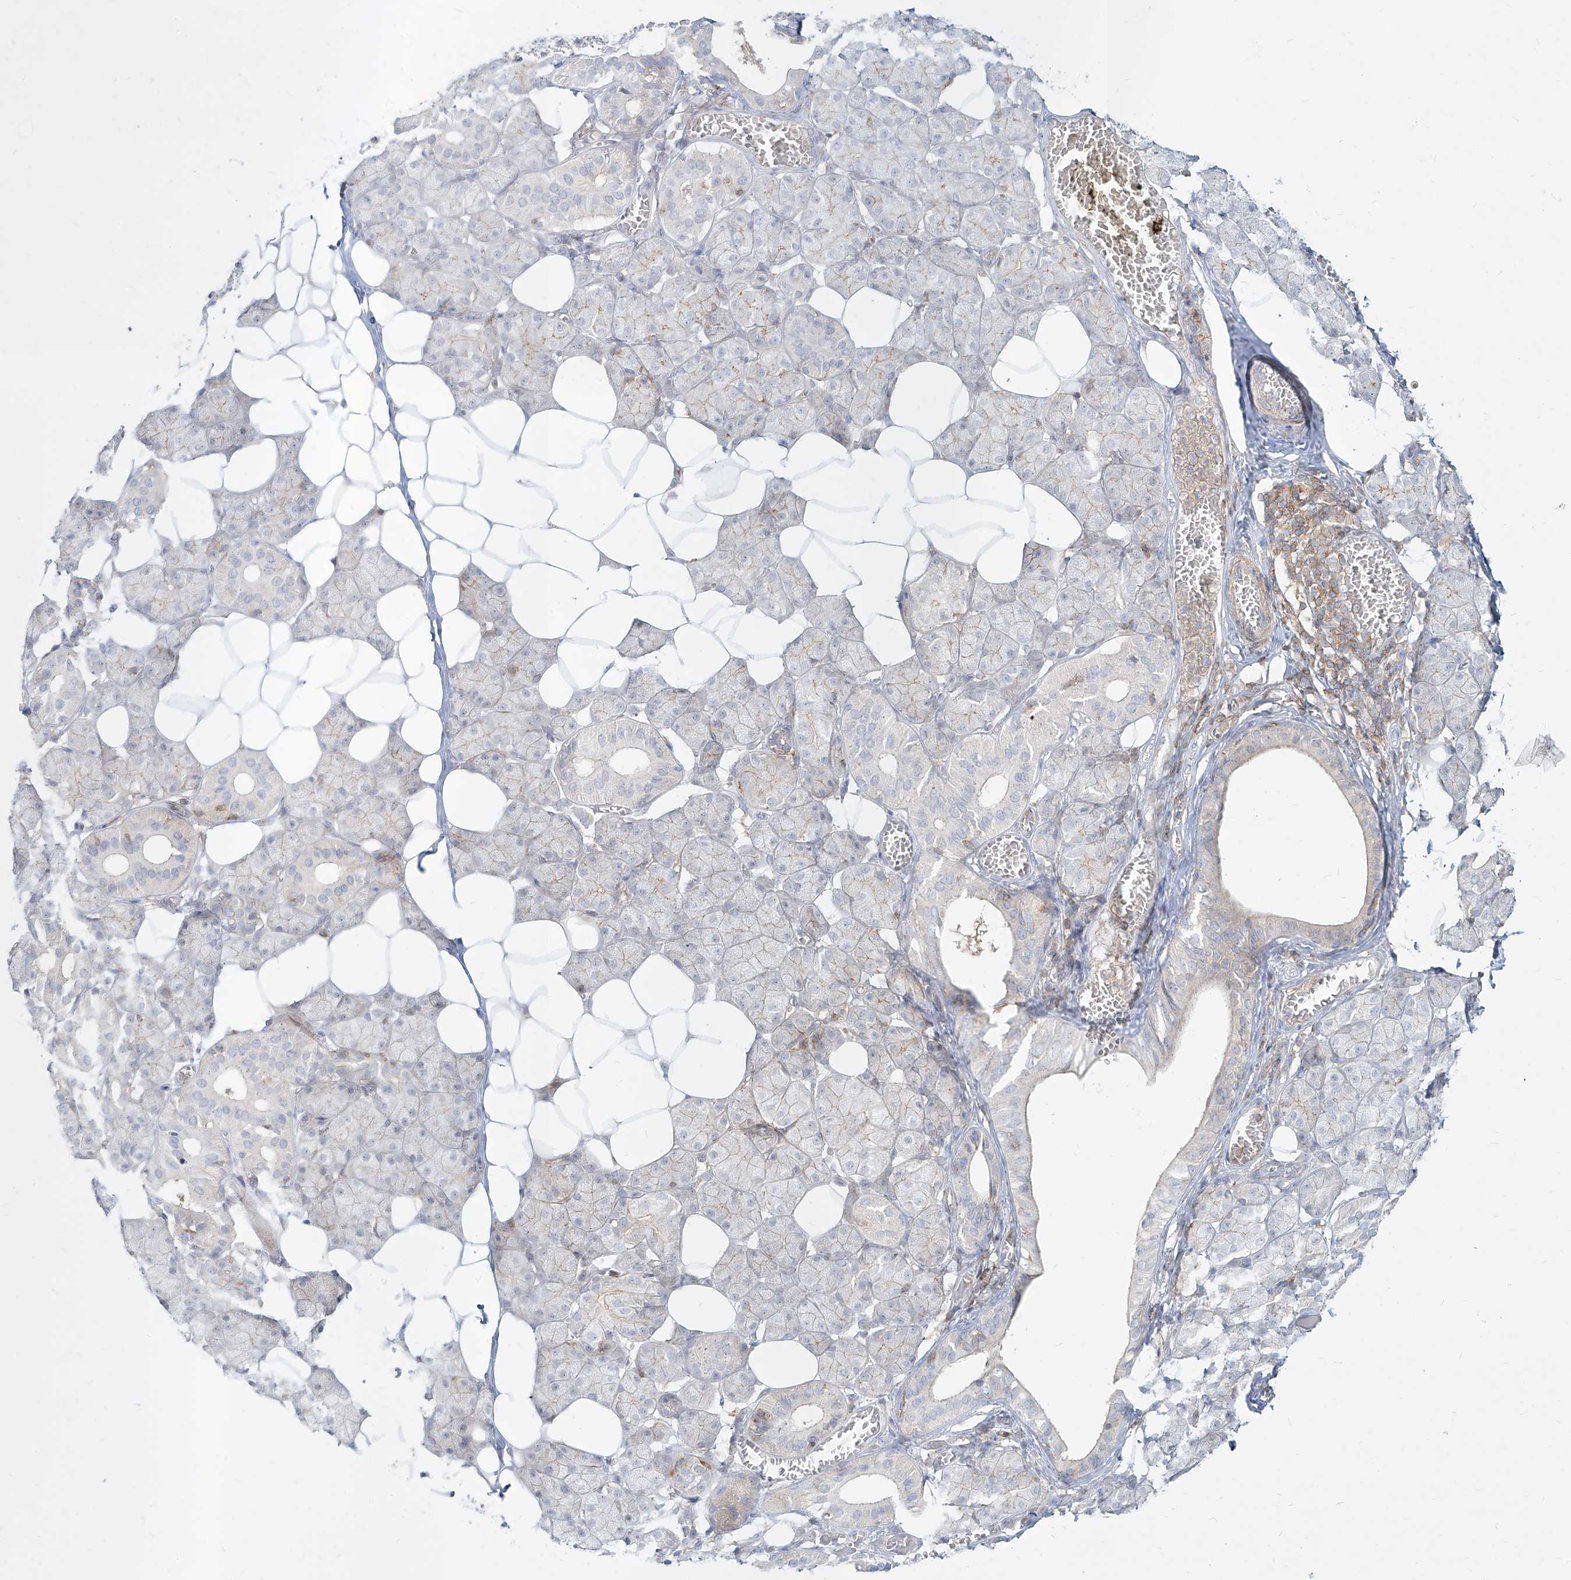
{"staining": {"intensity": "negative", "quantity": "none", "location": "none"}, "tissue": "salivary gland", "cell_type": "Glandular cells", "image_type": "normal", "snomed": [{"axis": "morphology", "description": "Normal tissue, NOS"}, {"axis": "topography", "description": "Salivary gland"}], "caption": "Immunohistochemical staining of benign salivary gland displays no significant staining in glandular cells. The staining is performed using DAB brown chromogen with nuclei counter-stained in using hematoxylin.", "gene": "SLC2A12", "patient": {"sex": "female", "age": 33}}